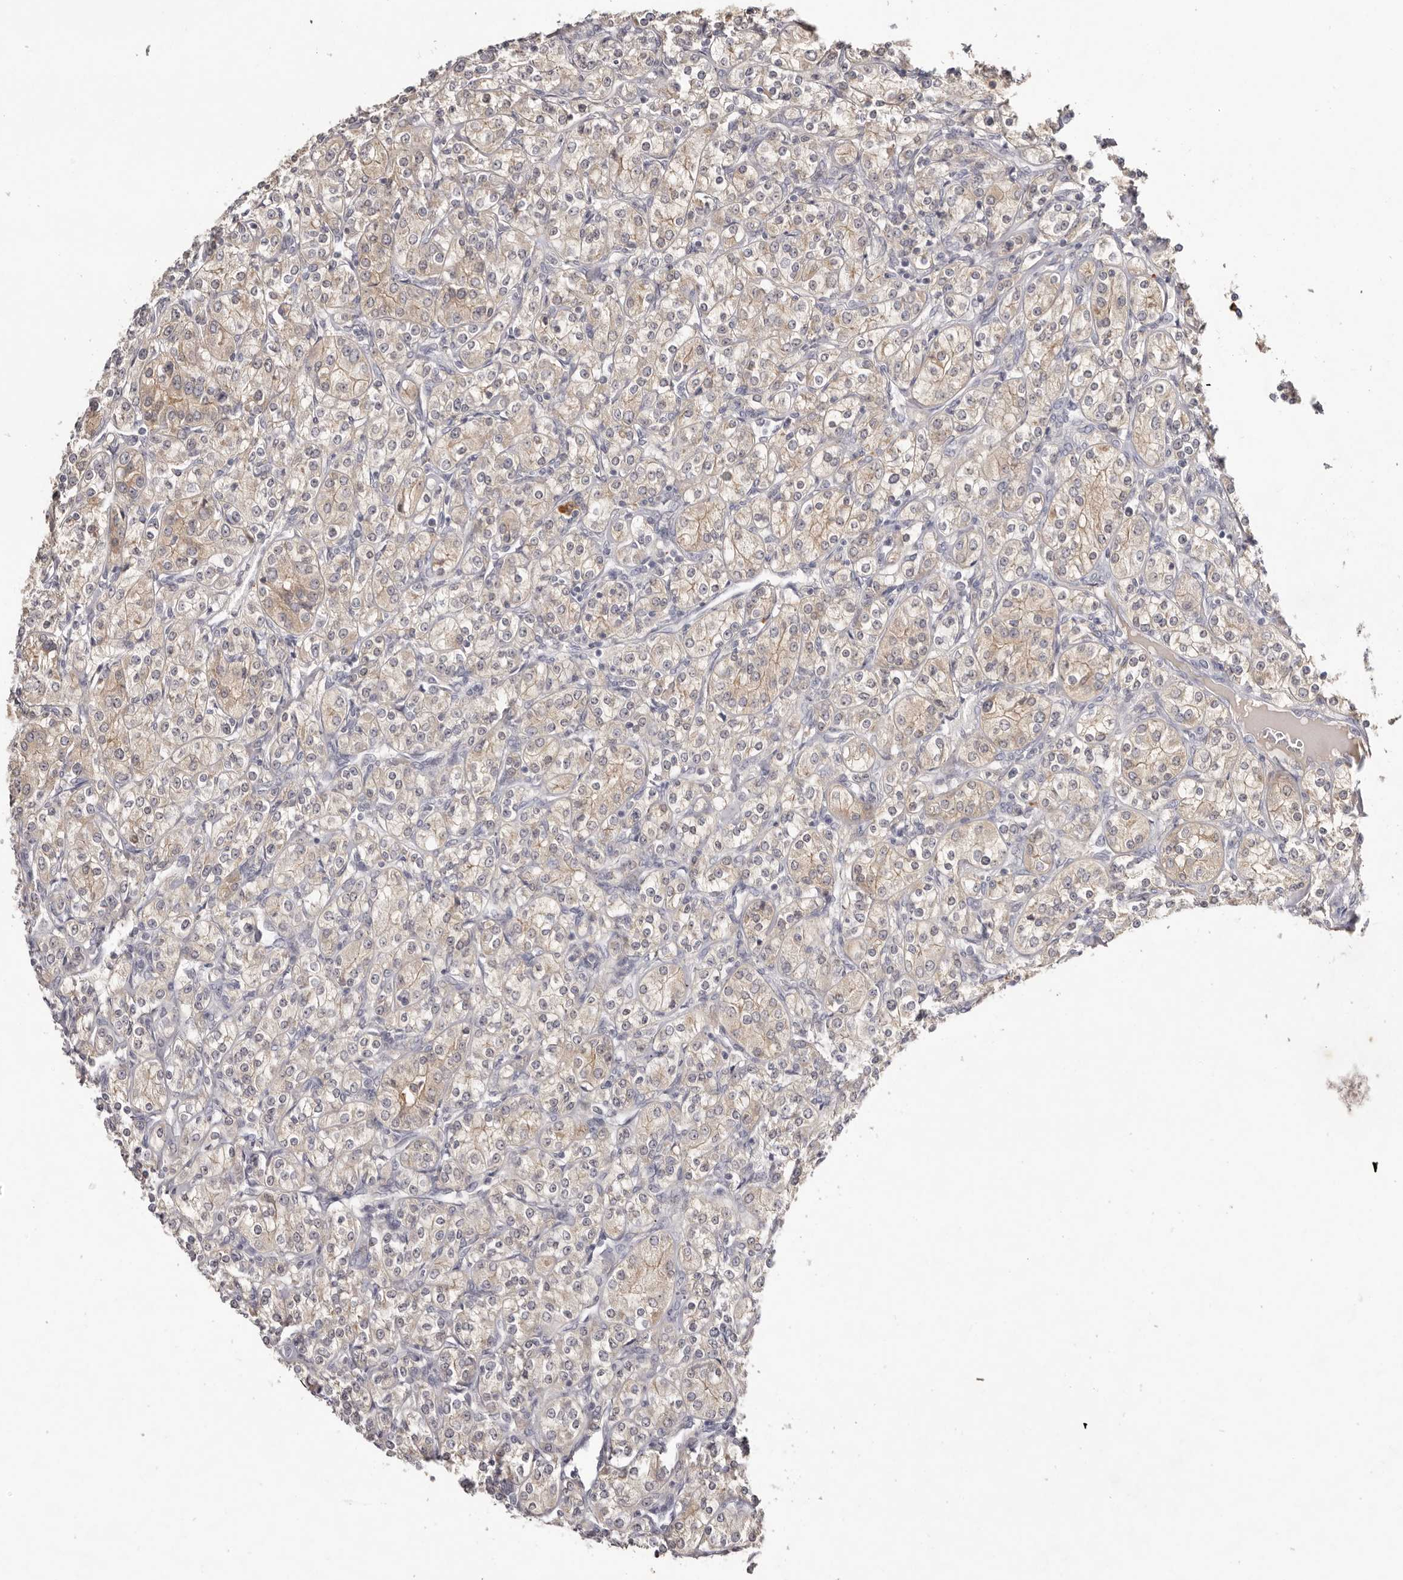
{"staining": {"intensity": "weak", "quantity": ">75%", "location": "cytoplasmic/membranous"}, "tissue": "renal cancer", "cell_type": "Tumor cells", "image_type": "cancer", "snomed": [{"axis": "morphology", "description": "Adenocarcinoma, NOS"}, {"axis": "topography", "description": "Kidney"}], "caption": "The image displays immunohistochemical staining of renal cancer (adenocarcinoma). There is weak cytoplasmic/membranous expression is seen in about >75% of tumor cells. The staining is performed using DAB brown chromogen to label protein expression. The nuclei are counter-stained blue using hematoxylin.", "gene": "SCUBE2", "patient": {"sex": "male", "age": 77}}